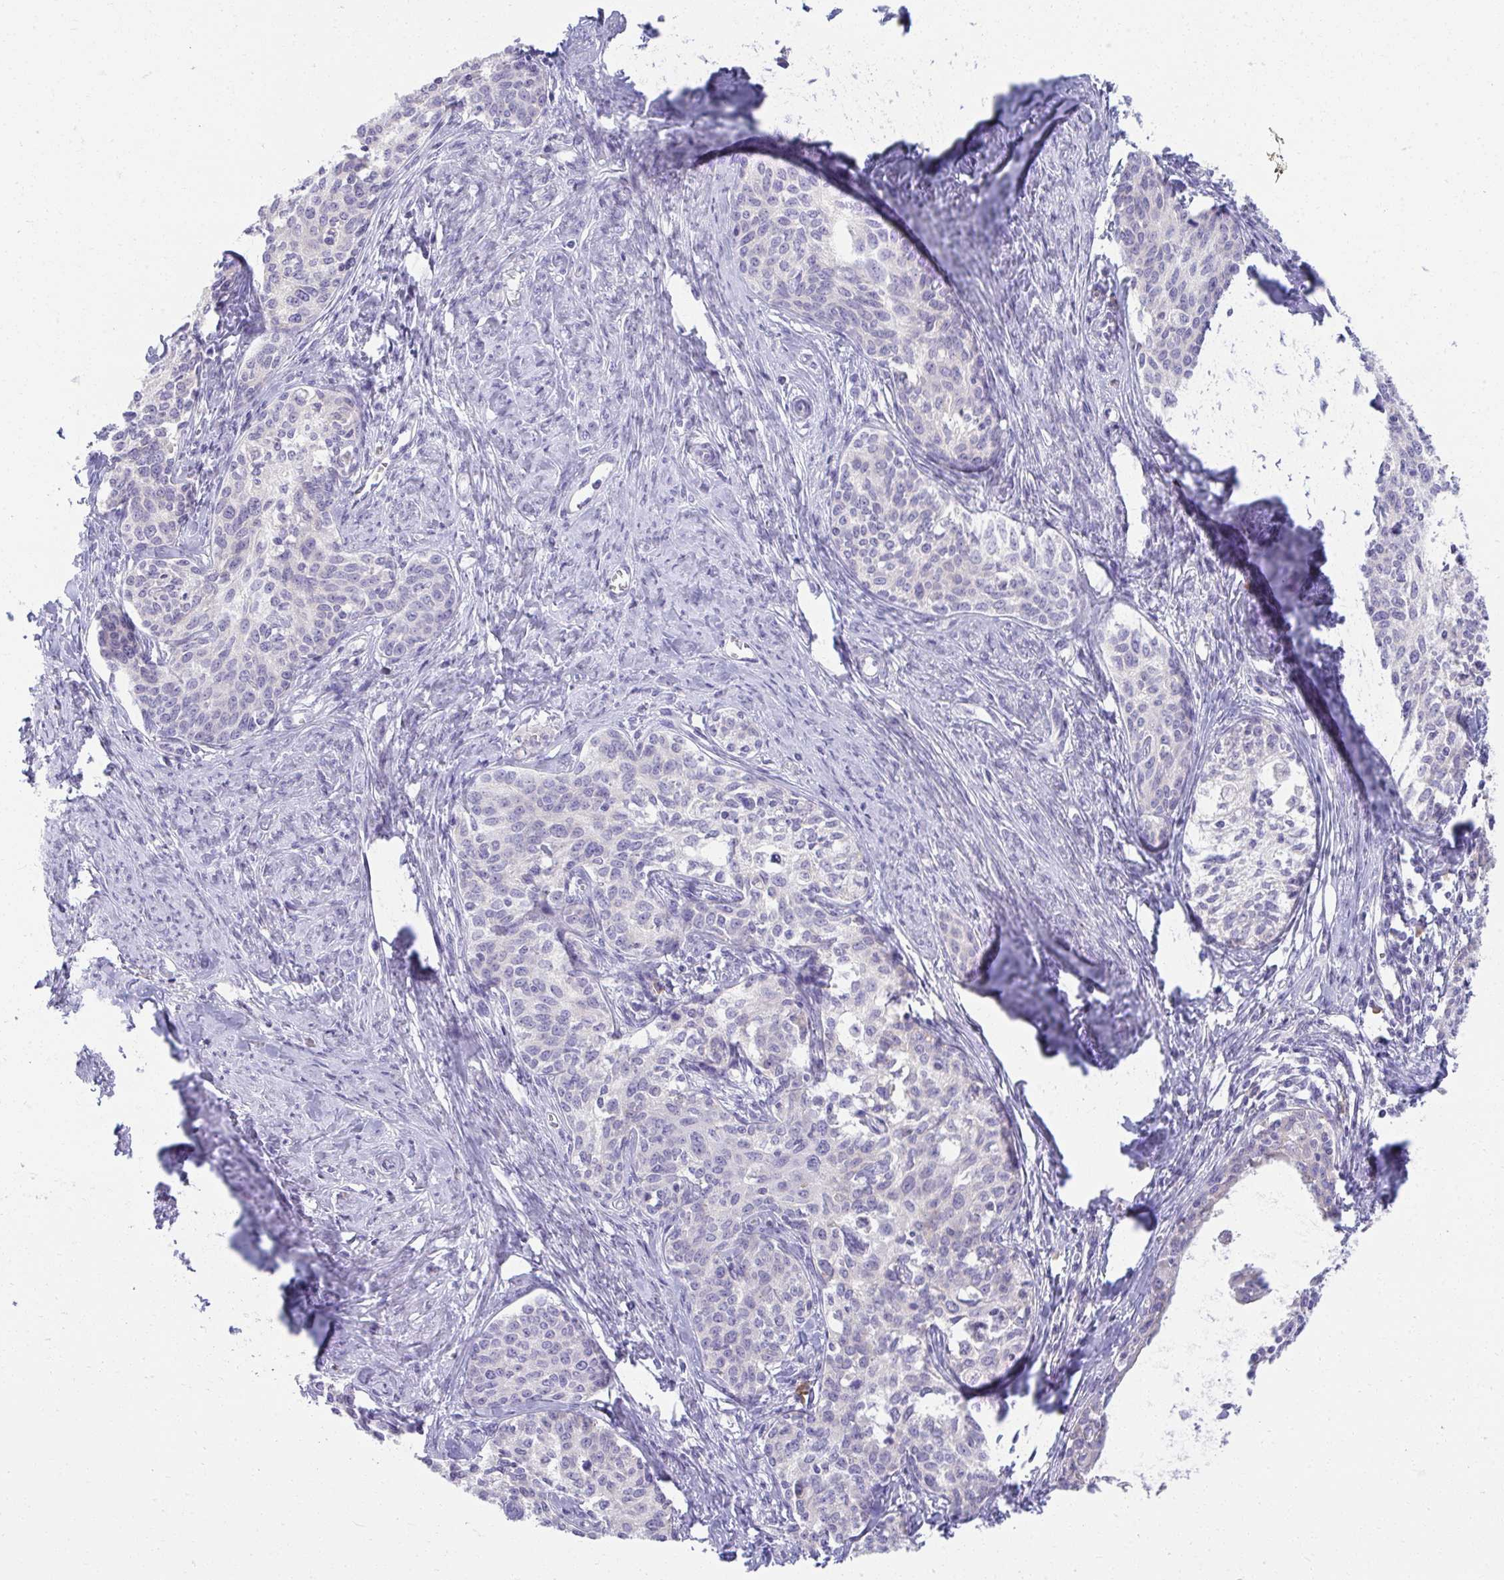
{"staining": {"intensity": "negative", "quantity": "none", "location": "none"}, "tissue": "cervical cancer", "cell_type": "Tumor cells", "image_type": "cancer", "snomed": [{"axis": "morphology", "description": "Squamous cell carcinoma, NOS"}, {"axis": "morphology", "description": "Adenocarcinoma, NOS"}, {"axis": "topography", "description": "Cervix"}], "caption": "This is a image of immunohistochemistry staining of cervical adenocarcinoma, which shows no expression in tumor cells. (DAB (3,3'-diaminobenzidine) immunohistochemistry, high magnification).", "gene": "FASLG", "patient": {"sex": "female", "age": 52}}